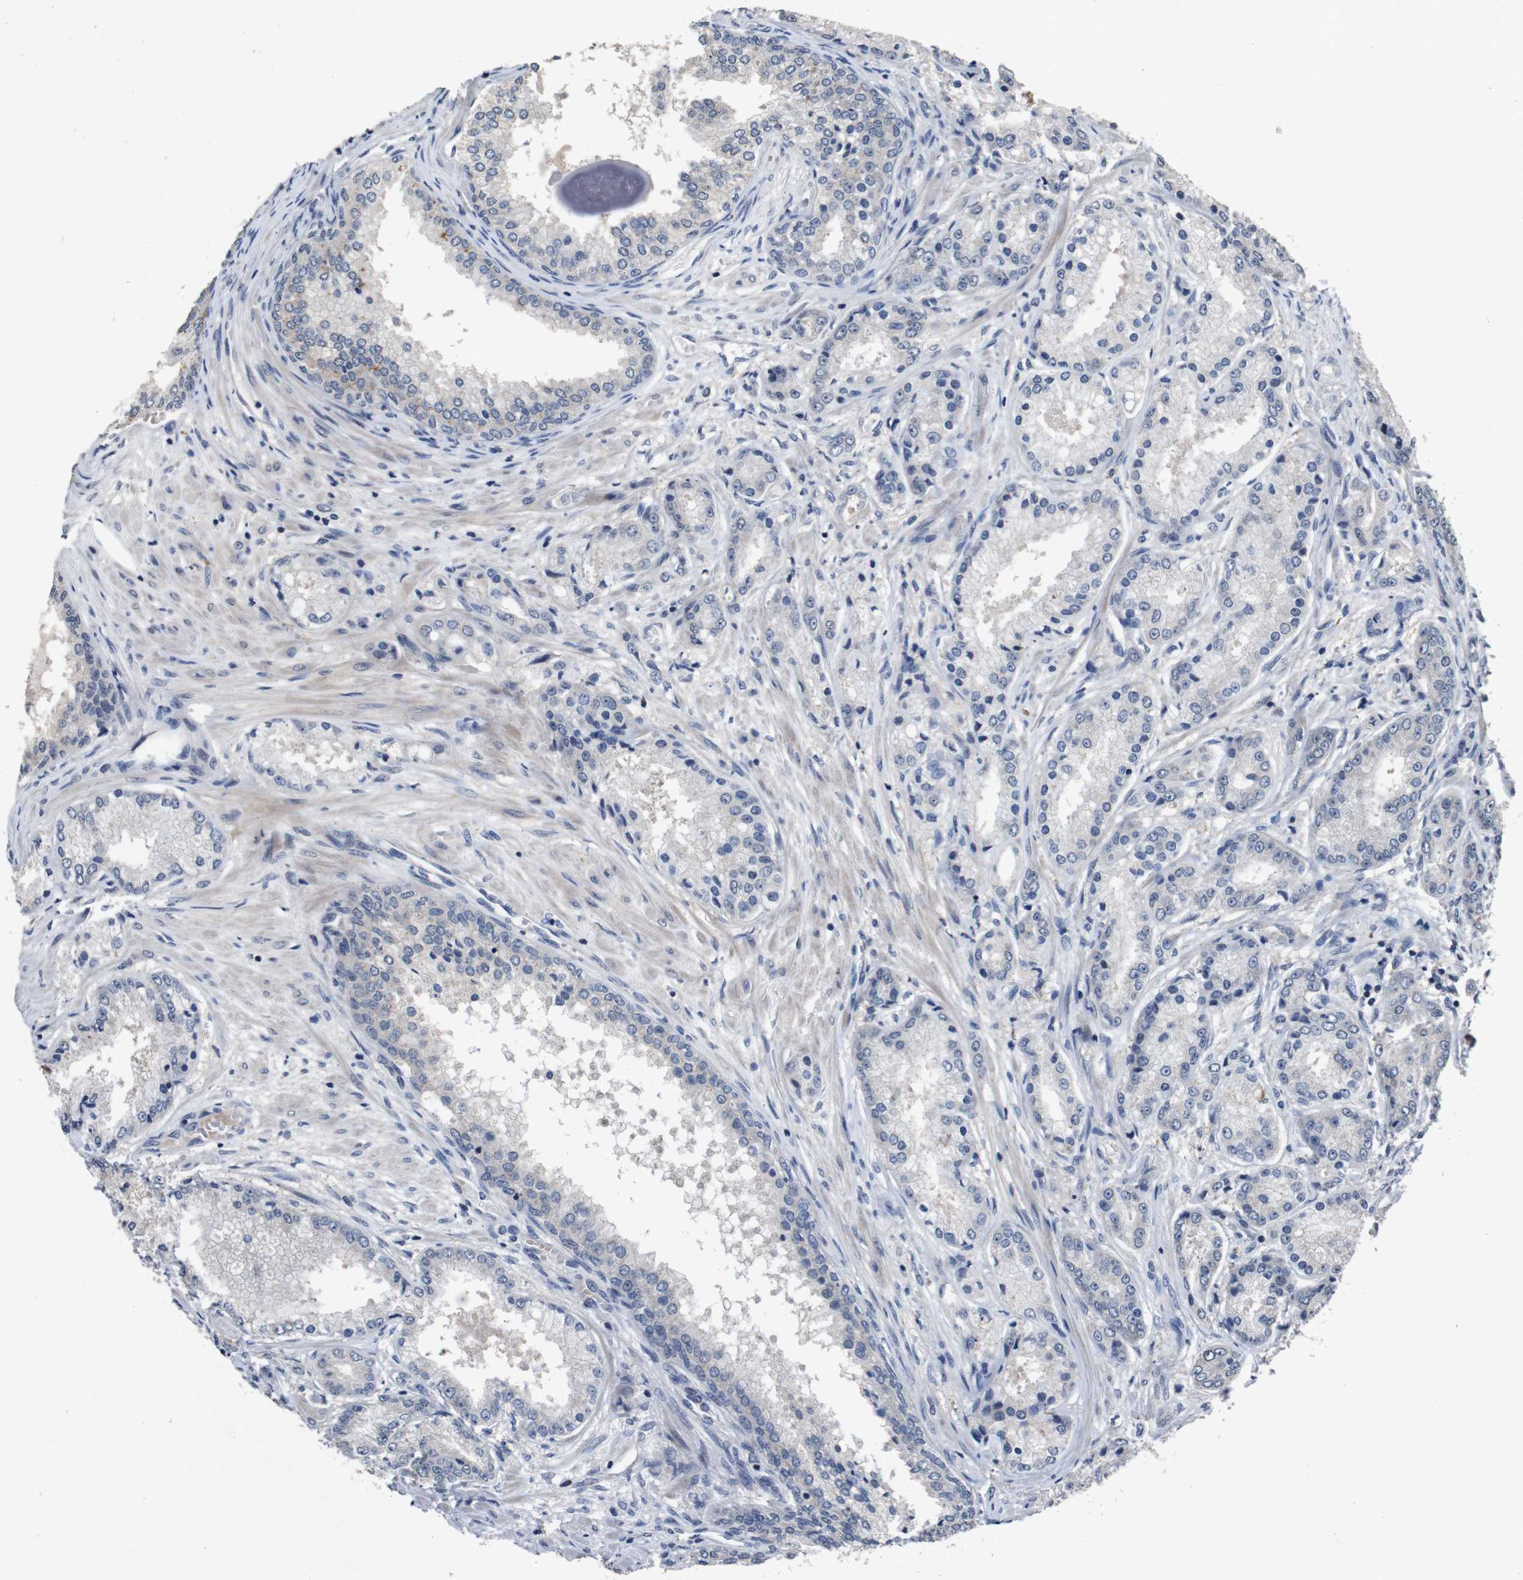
{"staining": {"intensity": "negative", "quantity": "none", "location": "none"}, "tissue": "prostate cancer", "cell_type": "Tumor cells", "image_type": "cancer", "snomed": [{"axis": "morphology", "description": "Adenocarcinoma, High grade"}, {"axis": "topography", "description": "Prostate"}], "caption": "Image shows no significant protein positivity in tumor cells of prostate cancer. The staining is performed using DAB (3,3'-diaminobenzidine) brown chromogen with nuclei counter-stained in using hematoxylin.", "gene": "AKT3", "patient": {"sex": "male", "age": 59}}